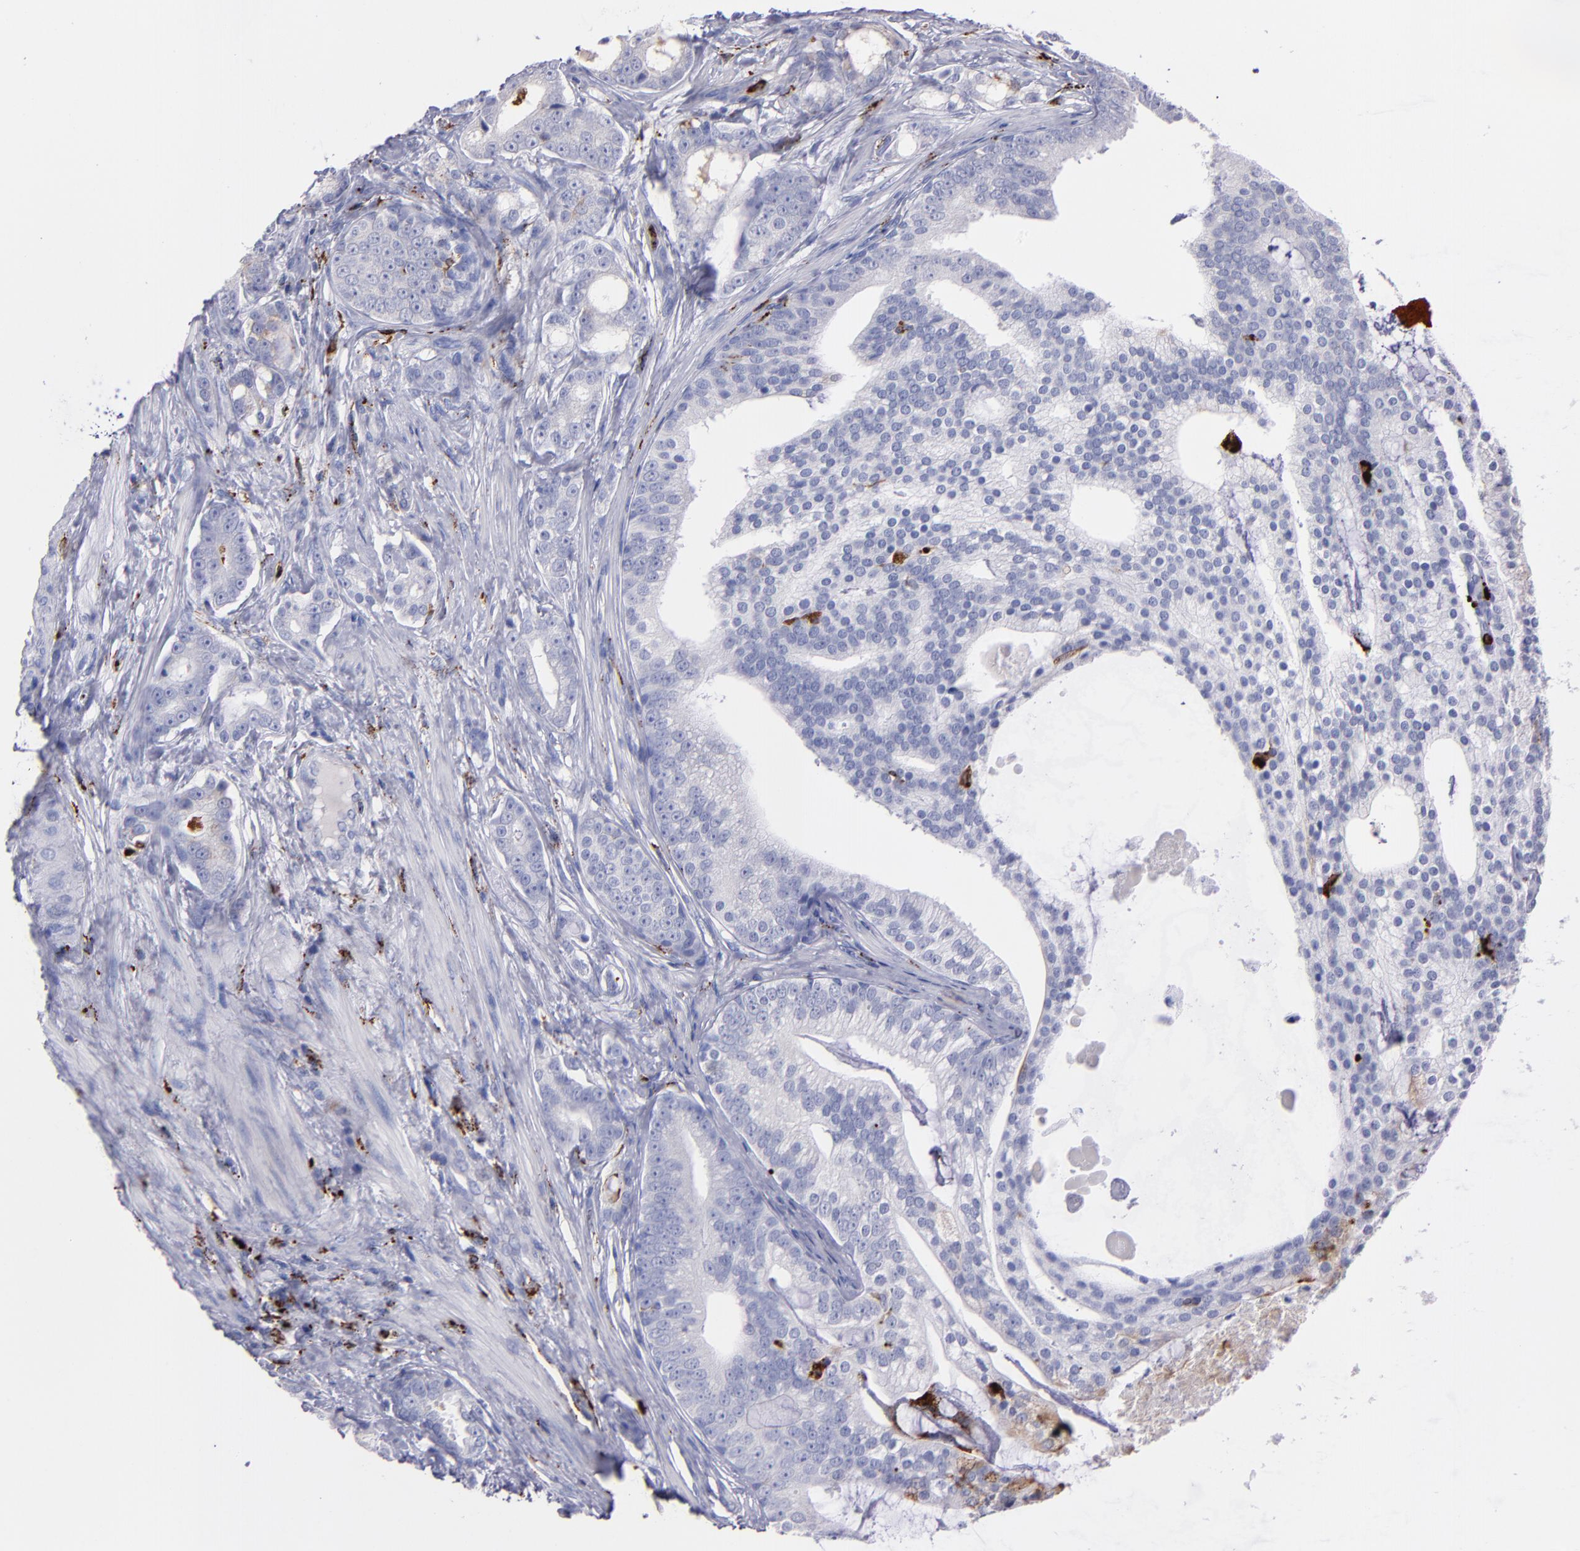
{"staining": {"intensity": "negative", "quantity": "none", "location": "none"}, "tissue": "prostate cancer", "cell_type": "Tumor cells", "image_type": "cancer", "snomed": [{"axis": "morphology", "description": "Adenocarcinoma, Low grade"}, {"axis": "topography", "description": "Prostate"}], "caption": "IHC of human low-grade adenocarcinoma (prostate) reveals no staining in tumor cells.", "gene": "CTSS", "patient": {"sex": "male", "age": 58}}